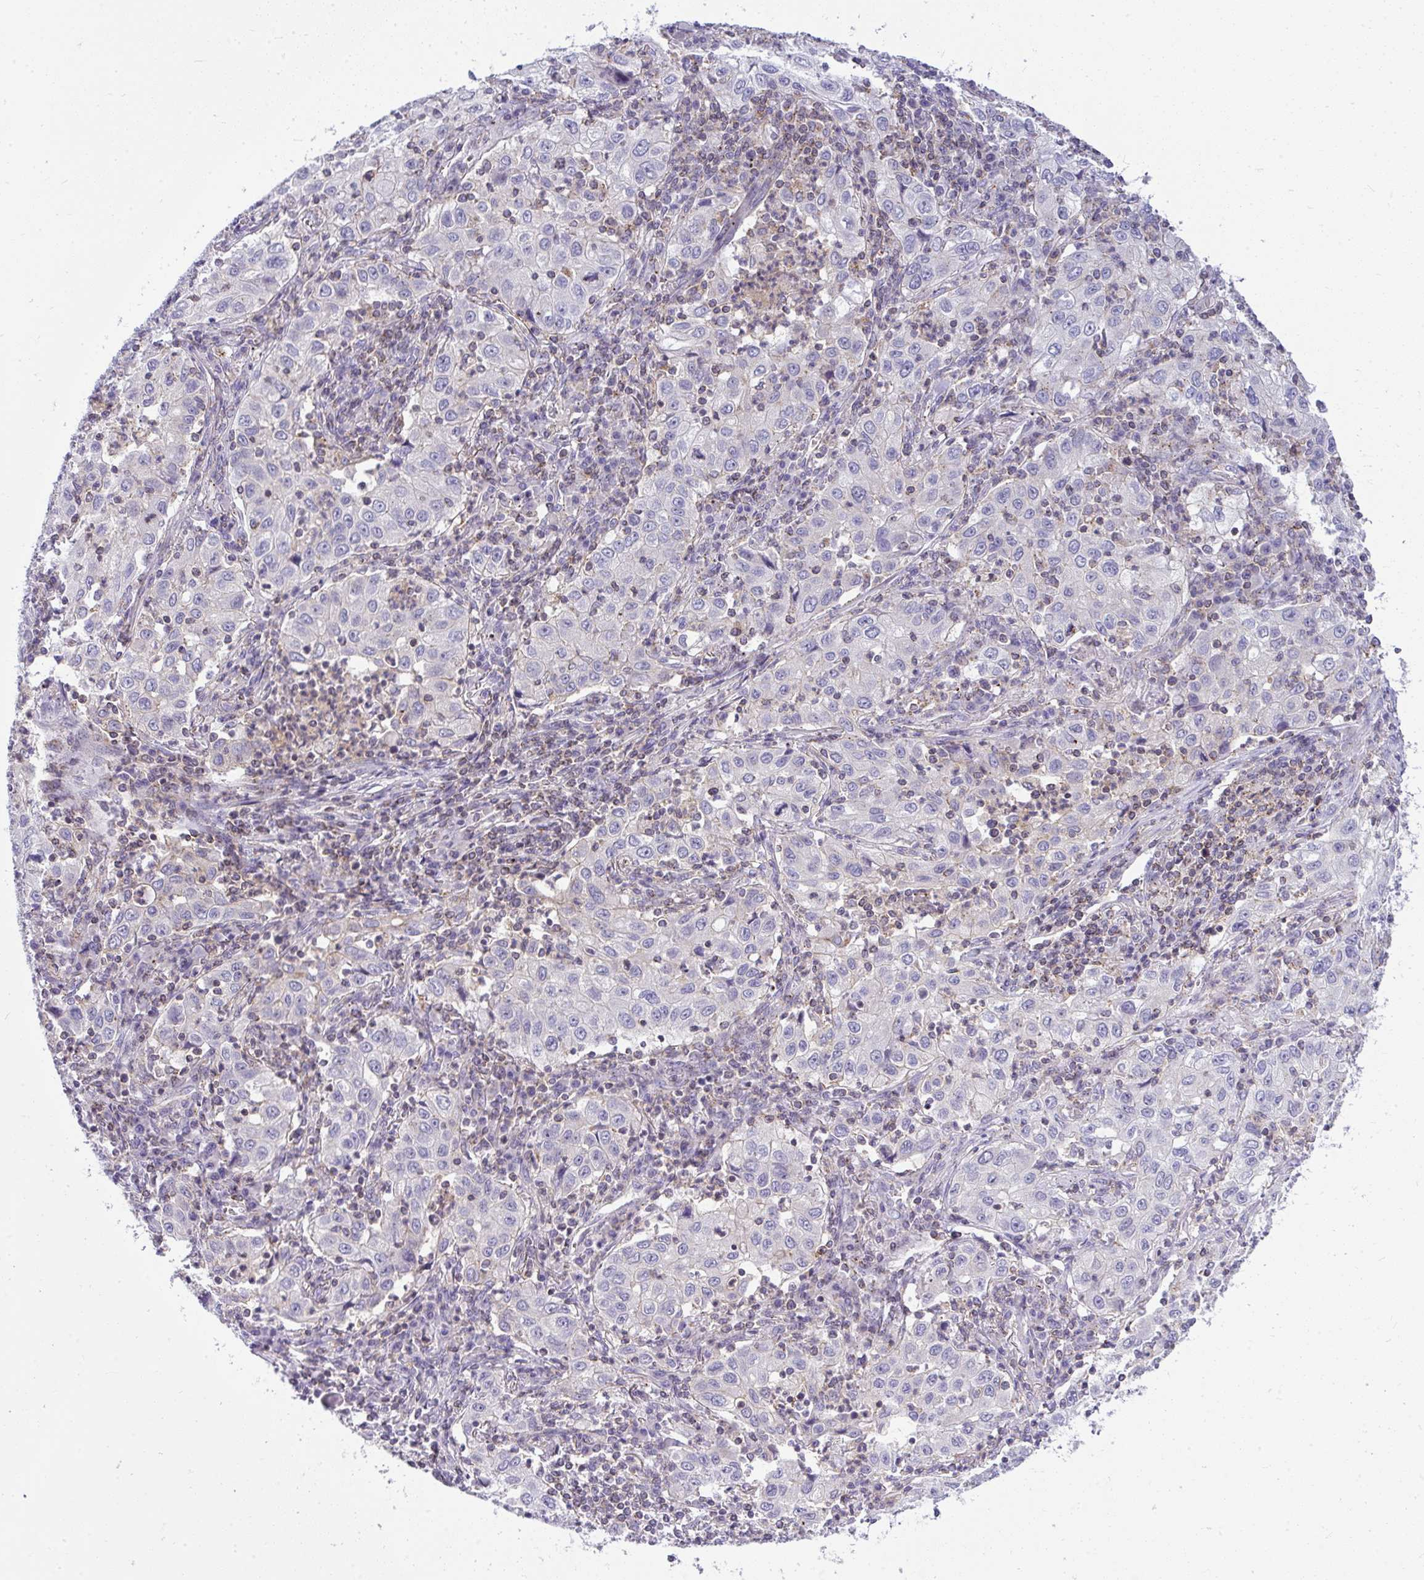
{"staining": {"intensity": "negative", "quantity": "none", "location": "none"}, "tissue": "lung cancer", "cell_type": "Tumor cells", "image_type": "cancer", "snomed": [{"axis": "morphology", "description": "Squamous cell carcinoma, NOS"}, {"axis": "topography", "description": "Lung"}], "caption": "Micrograph shows no protein expression in tumor cells of lung cancer (squamous cell carcinoma) tissue. (DAB IHC with hematoxylin counter stain).", "gene": "VPS4B", "patient": {"sex": "male", "age": 71}}